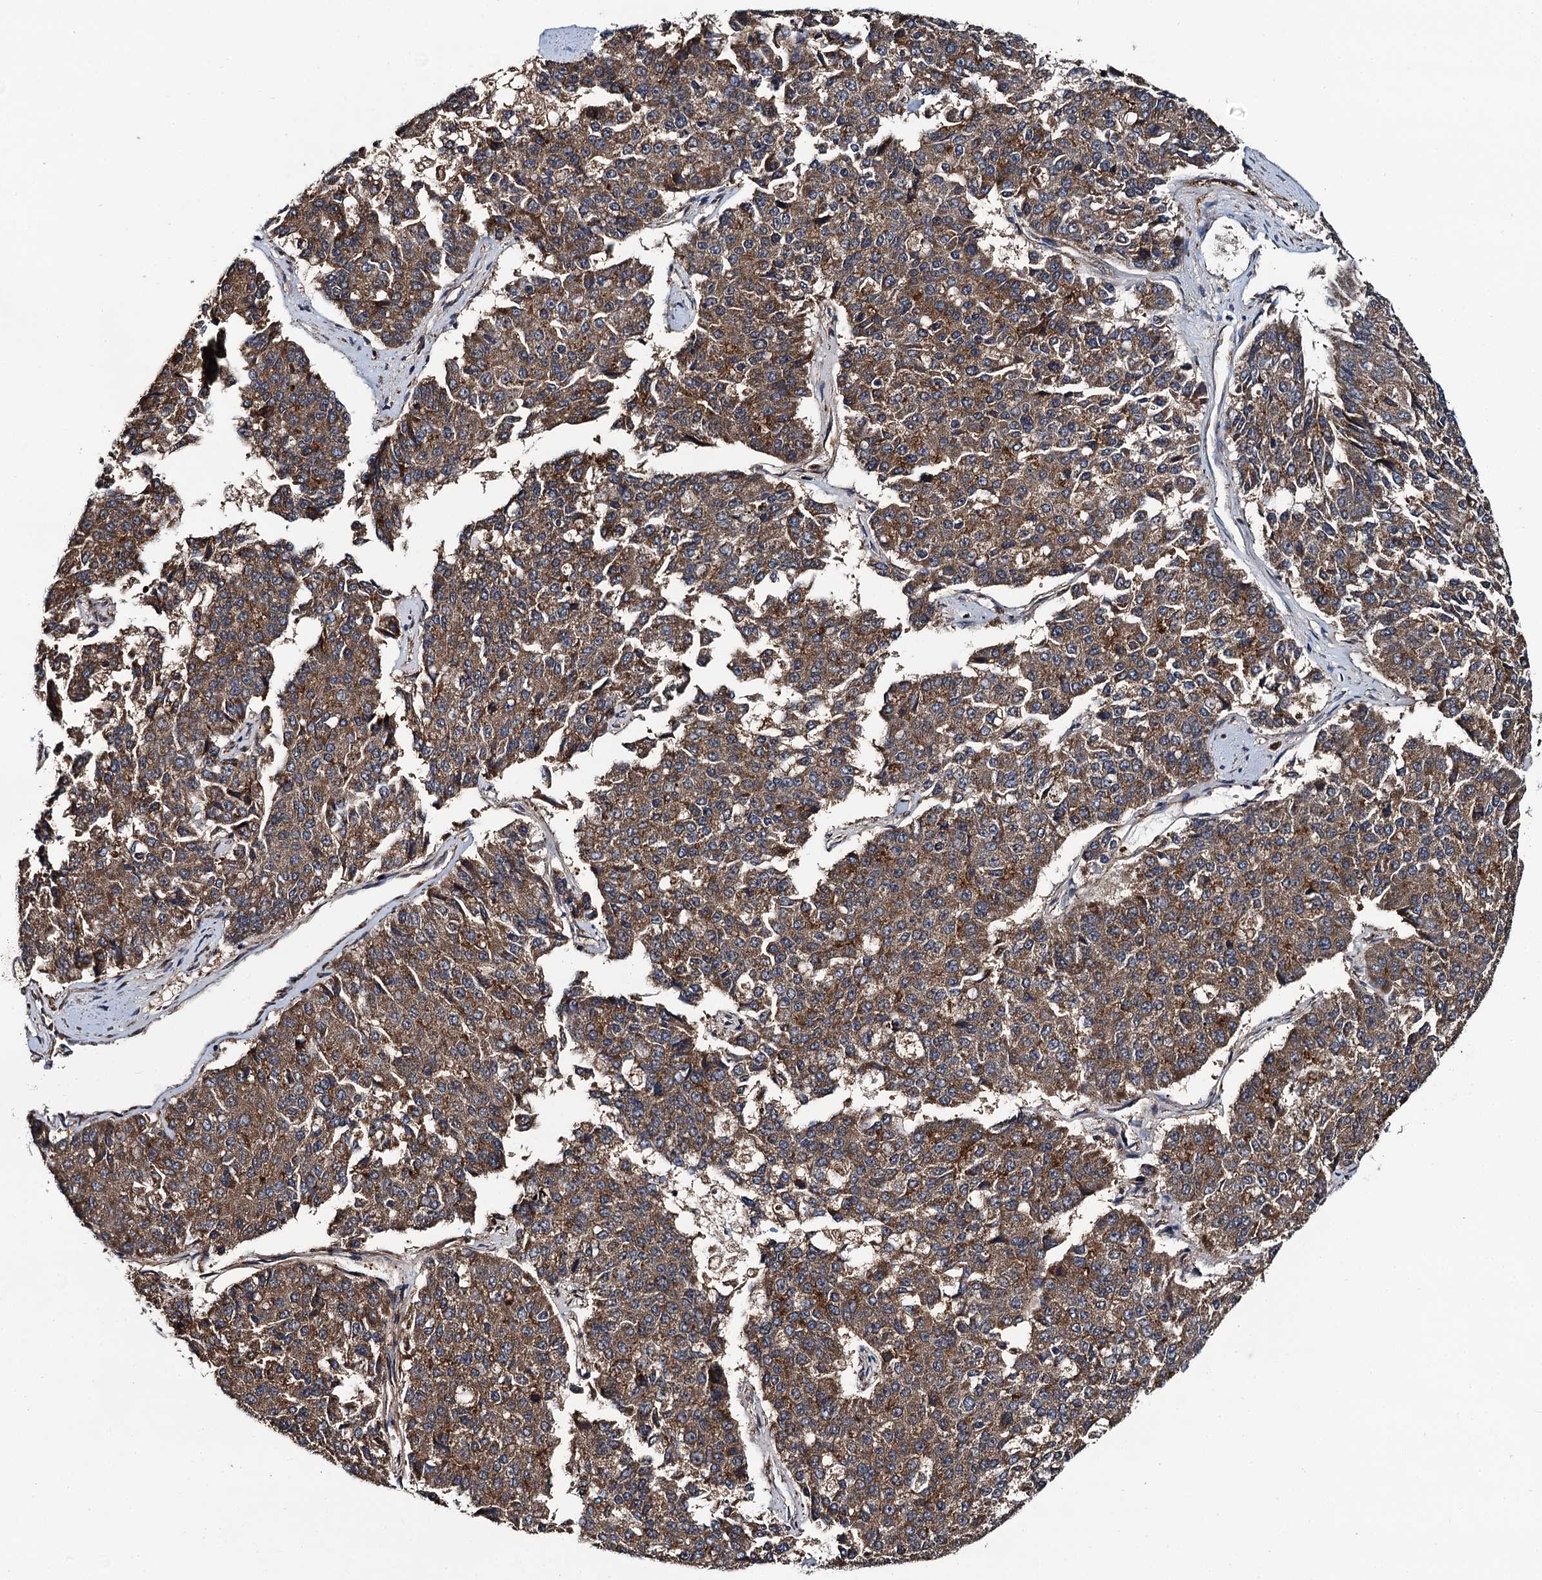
{"staining": {"intensity": "moderate", "quantity": ">75%", "location": "cytoplasmic/membranous"}, "tissue": "pancreatic cancer", "cell_type": "Tumor cells", "image_type": "cancer", "snomed": [{"axis": "morphology", "description": "Adenocarcinoma, NOS"}, {"axis": "topography", "description": "Pancreas"}], "caption": "Moderate cytoplasmic/membranous protein staining is present in about >75% of tumor cells in pancreatic cancer (adenocarcinoma). The protein is shown in brown color, while the nuclei are stained blue.", "gene": "NEK1", "patient": {"sex": "male", "age": 50}}